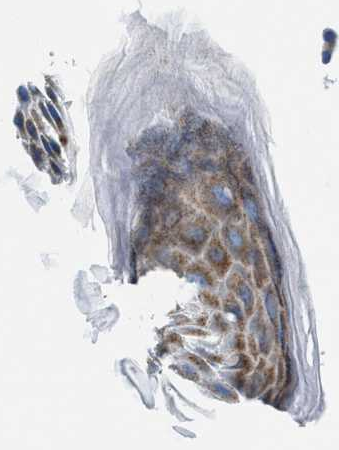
{"staining": {"intensity": "moderate", "quantity": "25%-75%", "location": "cytoplasmic/membranous"}, "tissue": "skin", "cell_type": "Epidermal cells", "image_type": "normal", "snomed": [{"axis": "morphology", "description": "Normal tissue, NOS"}, {"axis": "topography", "description": "Anal"}], "caption": "Brown immunohistochemical staining in unremarkable human skin demonstrates moderate cytoplasmic/membranous positivity in about 25%-75% of epidermal cells.", "gene": "VPS53", "patient": {"sex": "male", "age": 44}}